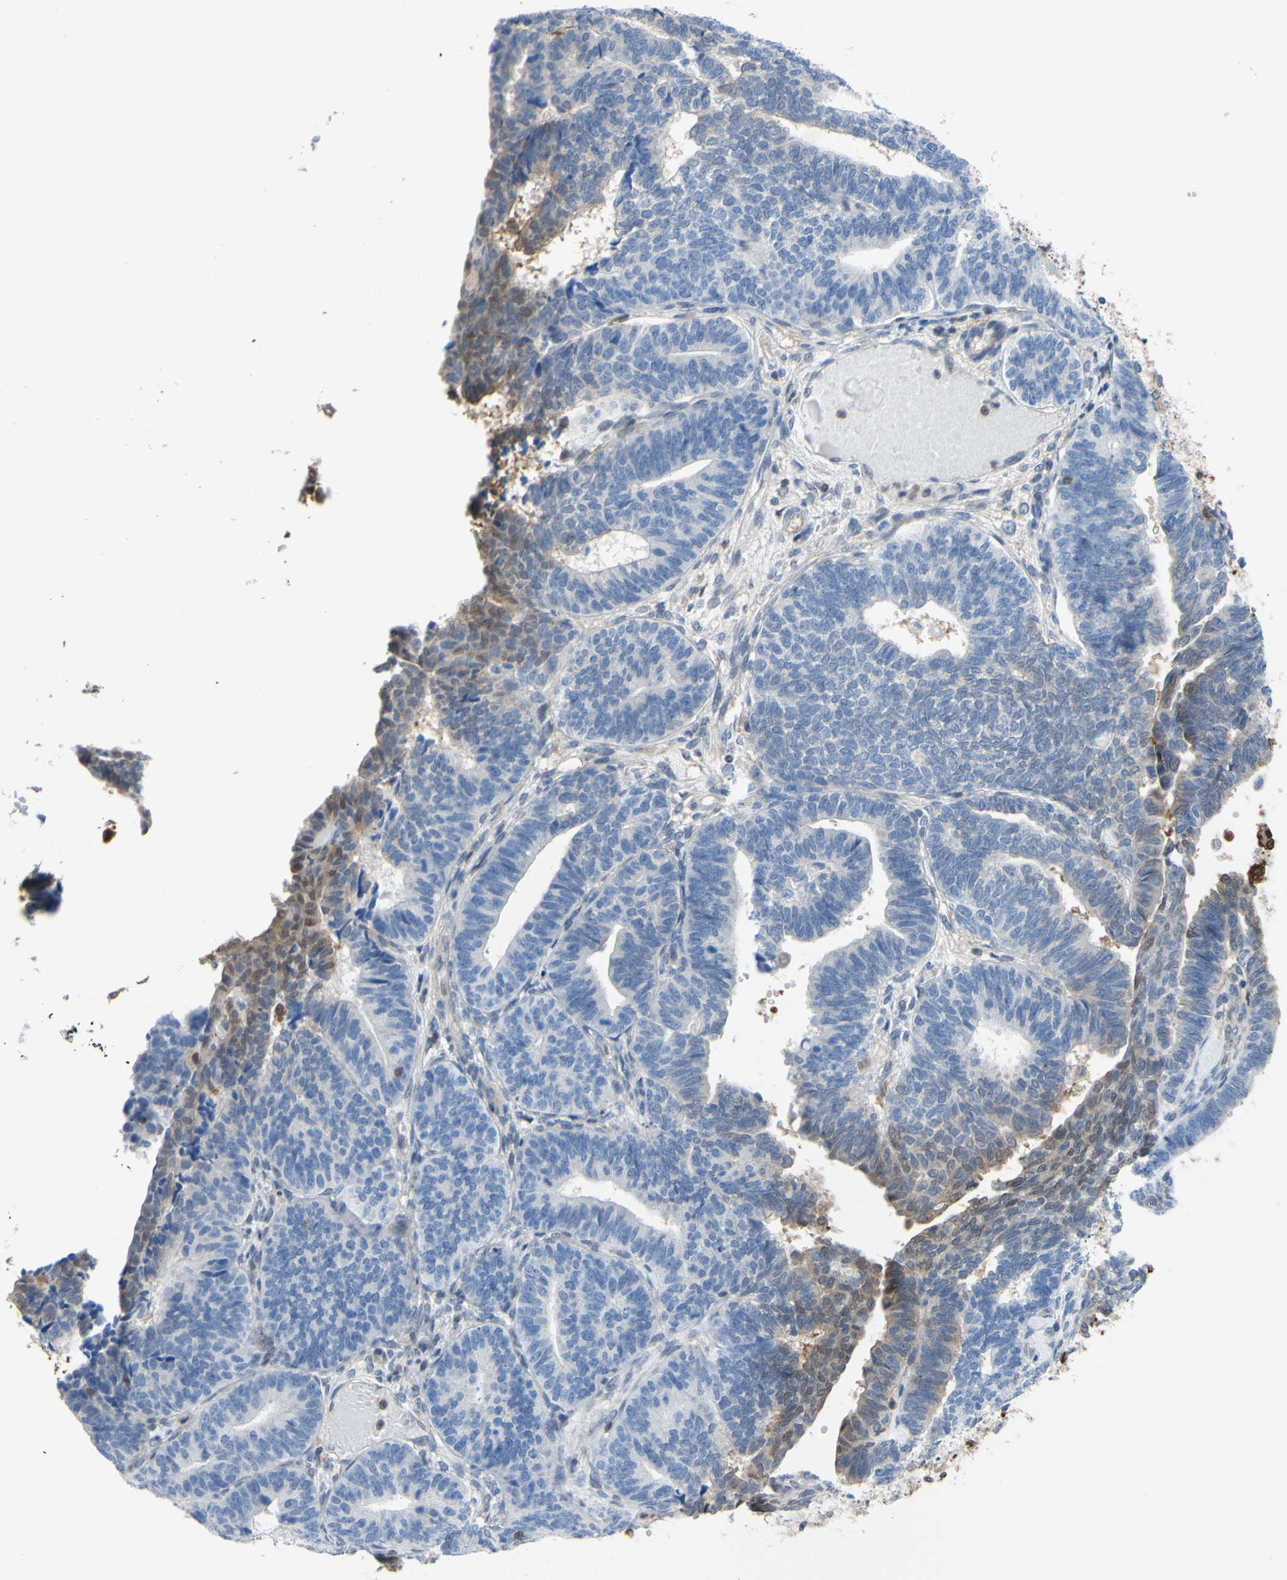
{"staining": {"intensity": "strong", "quantity": "<25%", "location": "cytoplasmic/membranous,nuclear"}, "tissue": "endometrial cancer", "cell_type": "Tumor cells", "image_type": "cancer", "snomed": [{"axis": "morphology", "description": "Adenocarcinoma, NOS"}, {"axis": "topography", "description": "Endometrium"}], "caption": "A micrograph of endometrial cancer stained for a protein reveals strong cytoplasmic/membranous and nuclear brown staining in tumor cells.", "gene": "UPK3B", "patient": {"sex": "female", "age": 70}}